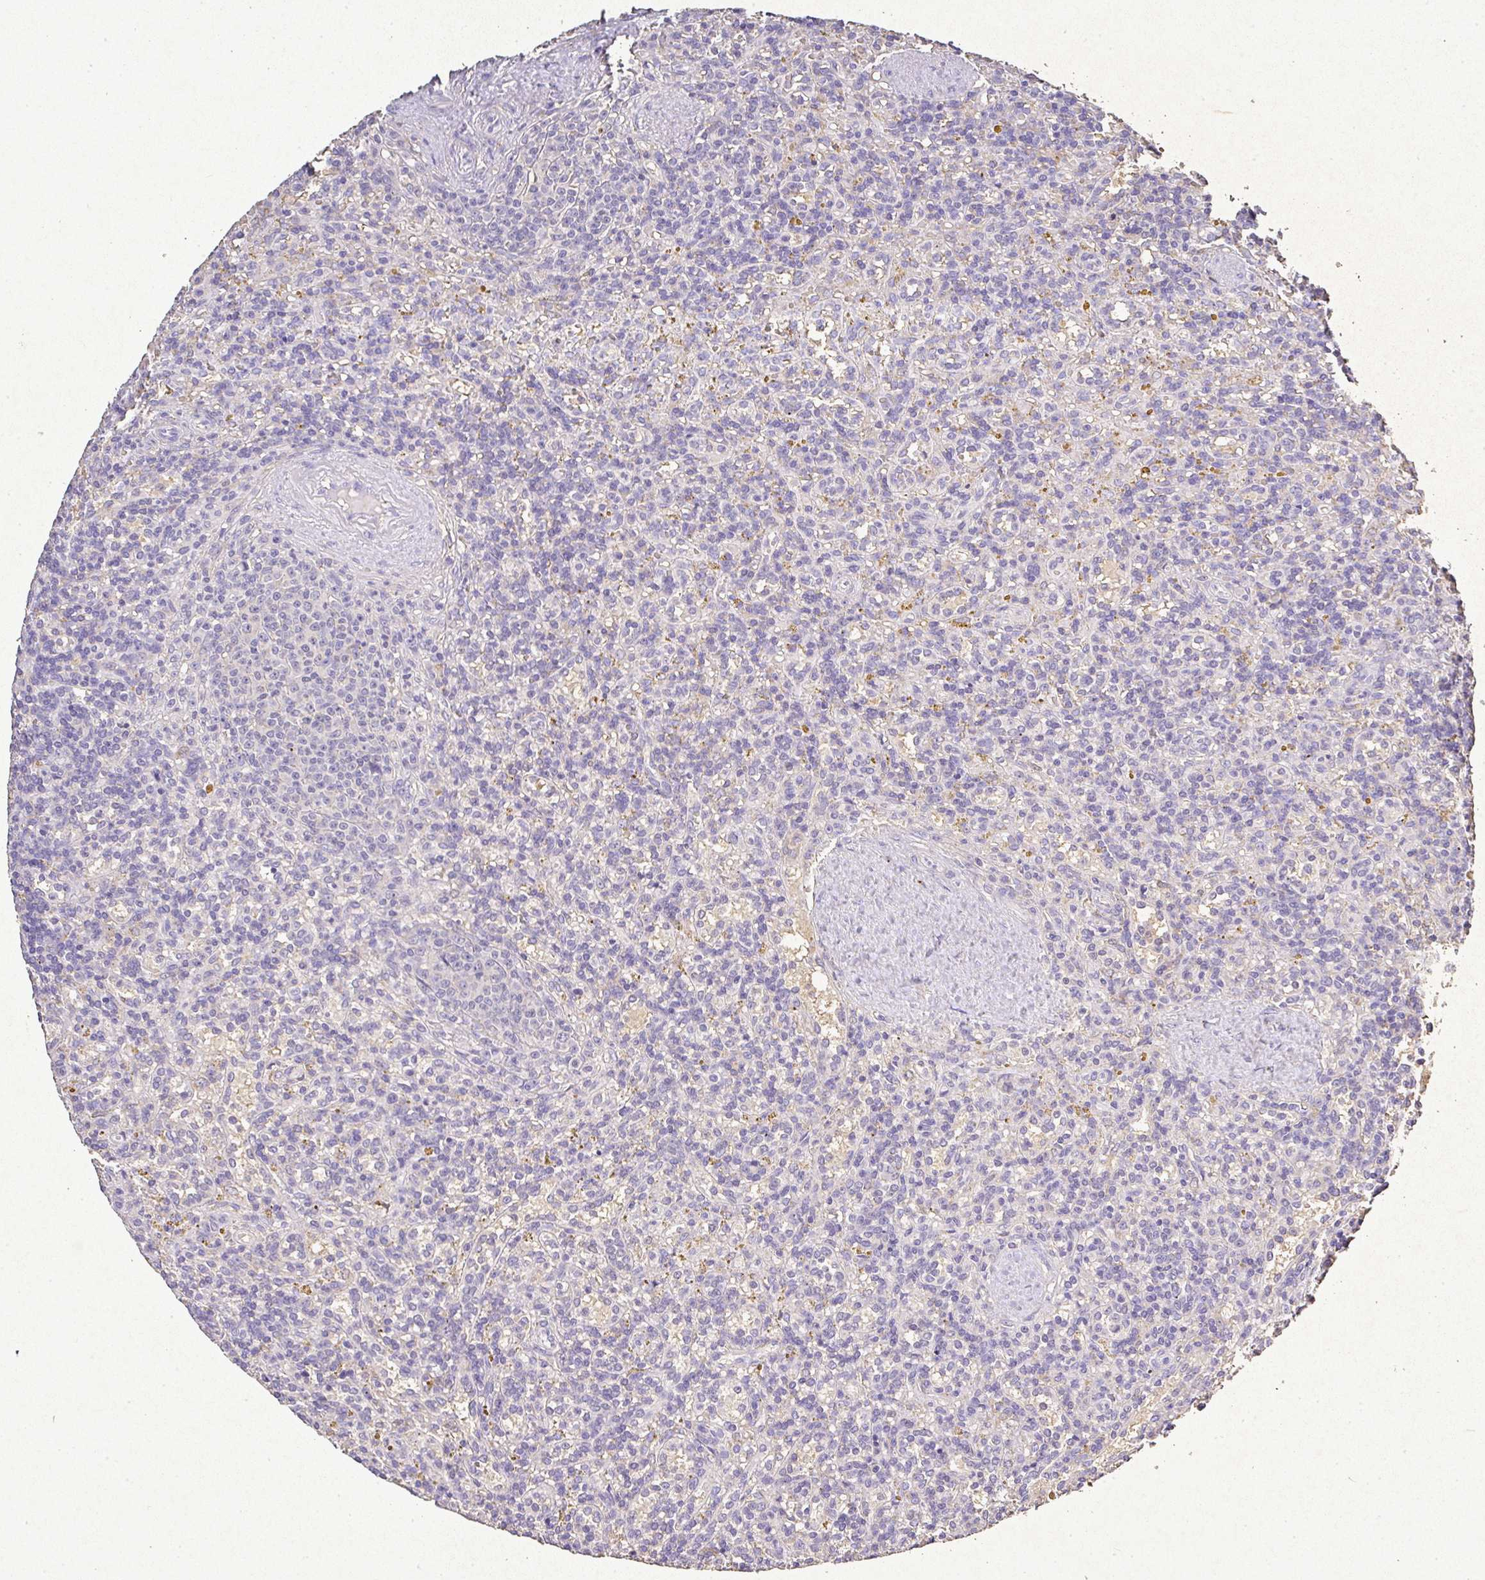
{"staining": {"intensity": "negative", "quantity": "none", "location": "none"}, "tissue": "lymphoma", "cell_type": "Tumor cells", "image_type": "cancer", "snomed": [{"axis": "morphology", "description": "Malignant lymphoma, non-Hodgkin's type, Low grade"}, {"axis": "topography", "description": "Spleen"}], "caption": "Immunohistochemical staining of lymphoma shows no significant expression in tumor cells. (DAB (3,3'-diaminobenzidine) immunohistochemistry (IHC) with hematoxylin counter stain).", "gene": "RPS2", "patient": {"sex": "male", "age": 67}}